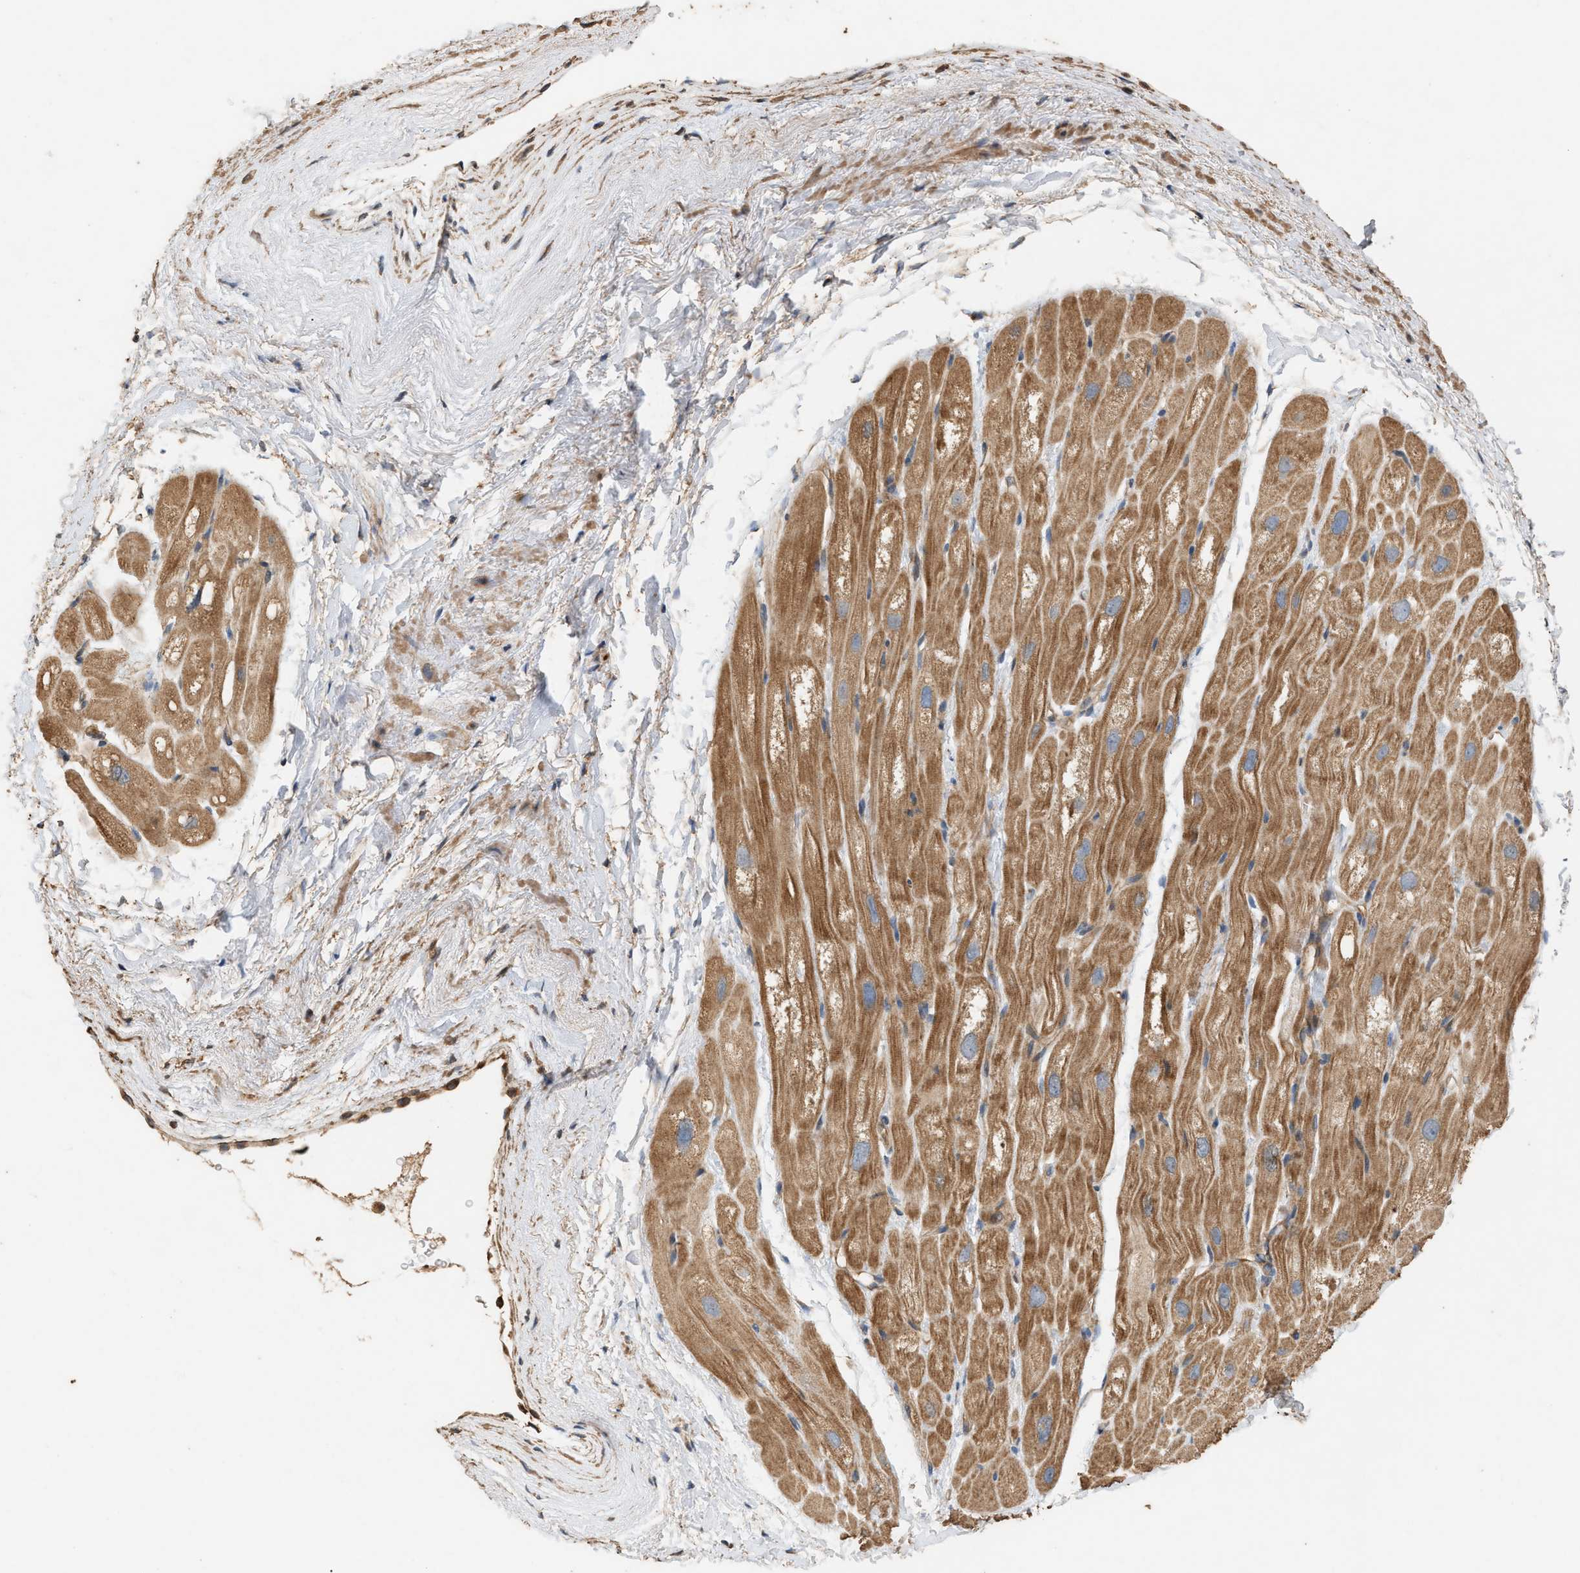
{"staining": {"intensity": "moderate", "quantity": "25%-75%", "location": "cytoplasmic/membranous"}, "tissue": "heart muscle", "cell_type": "Cardiomyocytes", "image_type": "normal", "snomed": [{"axis": "morphology", "description": "Normal tissue, NOS"}, {"axis": "topography", "description": "Heart"}], "caption": "Unremarkable heart muscle demonstrates moderate cytoplasmic/membranous expression in approximately 25%-75% of cardiomyocytes The protein of interest is stained brown, and the nuclei are stained in blue (DAB (3,3'-diaminobenzidine) IHC with brightfield microscopy, high magnification)..", "gene": "DCAF7", "patient": {"sex": "male", "age": 49}}